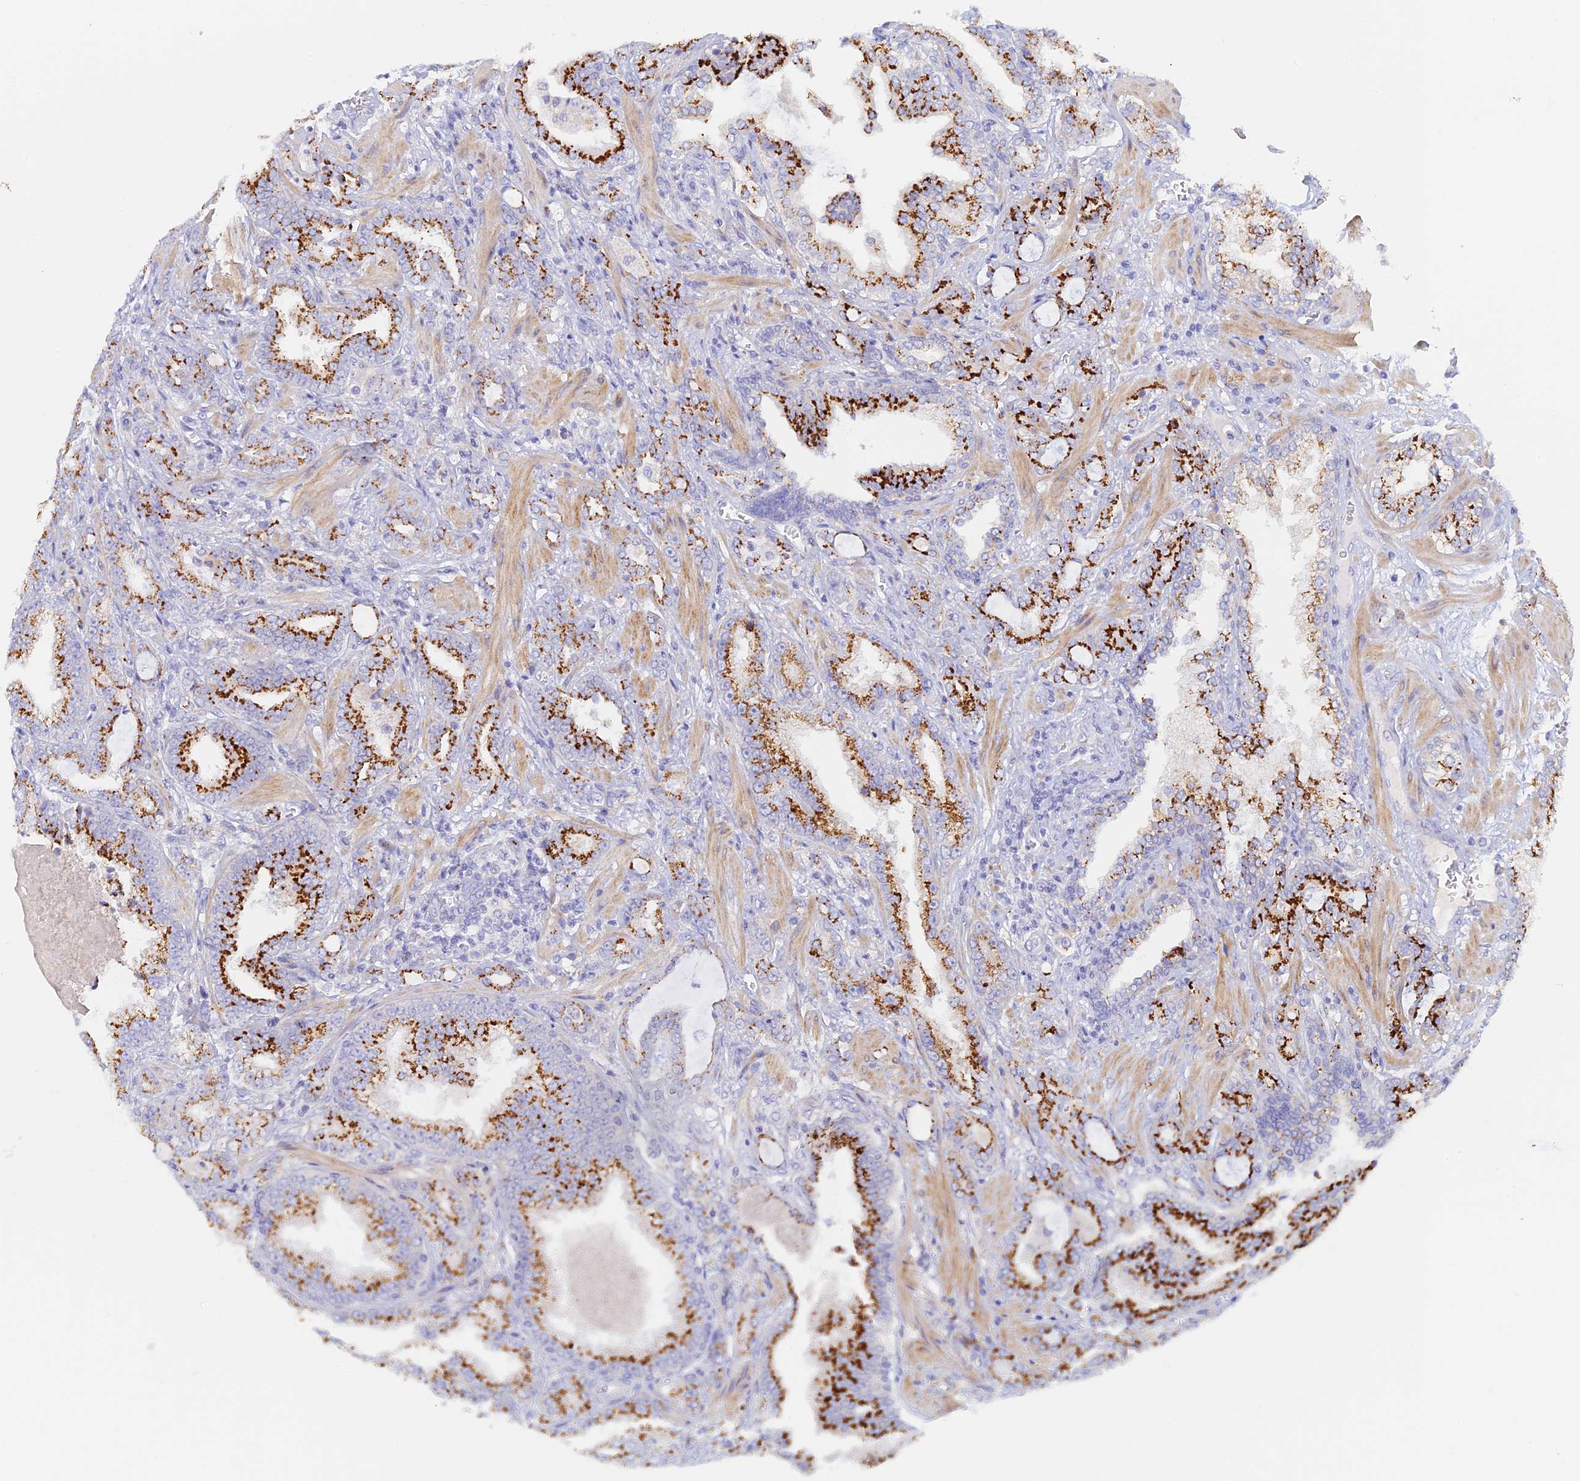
{"staining": {"intensity": "strong", "quantity": ">75%", "location": "cytoplasmic/membranous"}, "tissue": "prostate cancer", "cell_type": "Tumor cells", "image_type": "cancer", "snomed": [{"axis": "morphology", "description": "Adenocarcinoma, High grade"}, {"axis": "topography", "description": "Prostate and seminal vesicle, NOS"}], "caption": "An immunohistochemistry (IHC) image of neoplastic tissue is shown. Protein staining in brown labels strong cytoplasmic/membranous positivity in prostate adenocarcinoma (high-grade) within tumor cells.", "gene": "SLC24A3", "patient": {"sex": "male", "age": 67}}